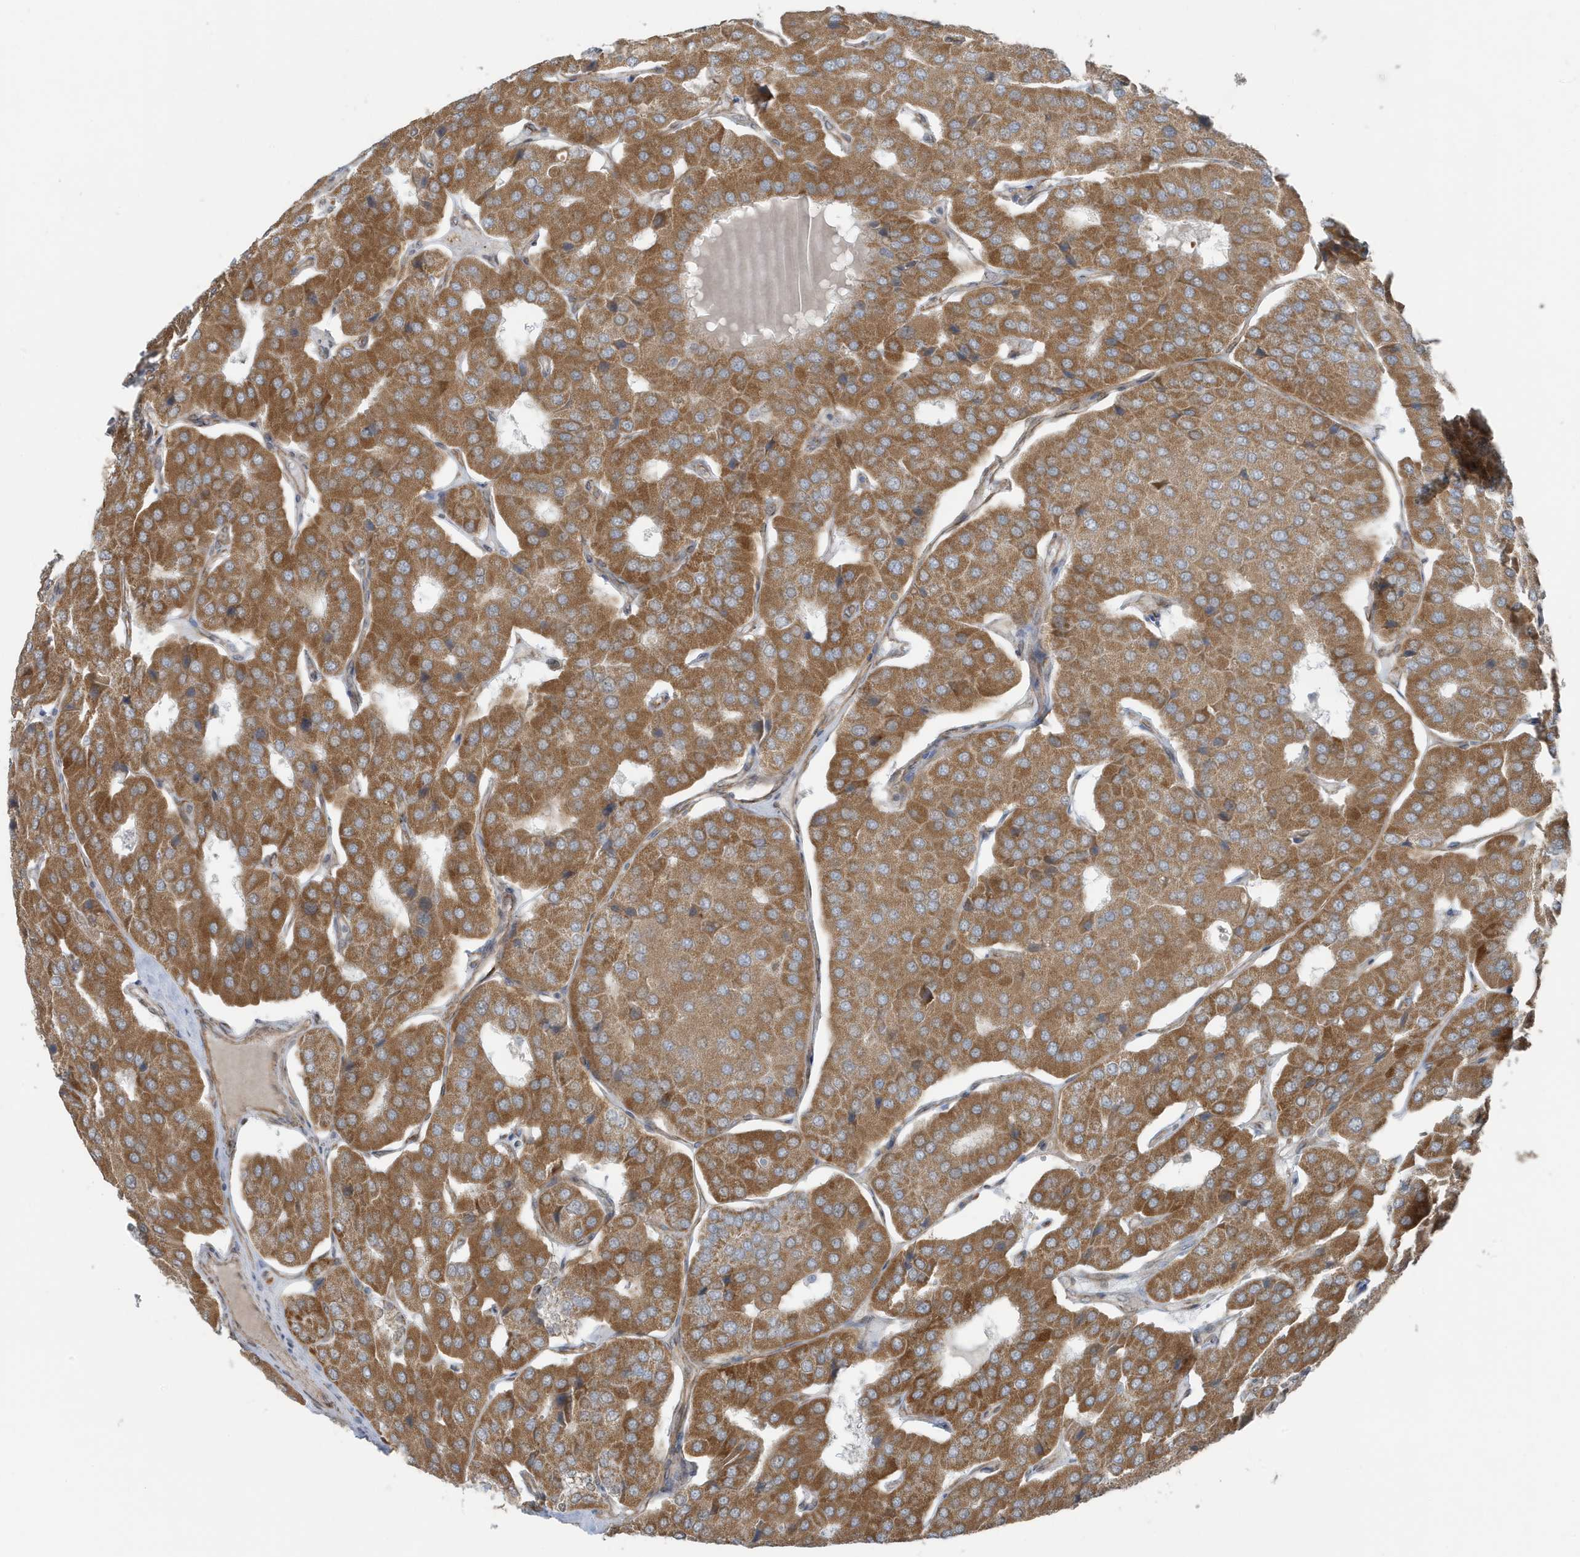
{"staining": {"intensity": "moderate", "quantity": ">75%", "location": "cytoplasmic/membranous"}, "tissue": "parathyroid gland", "cell_type": "Glandular cells", "image_type": "normal", "snomed": [{"axis": "morphology", "description": "Normal tissue, NOS"}, {"axis": "morphology", "description": "Adenoma, NOS"}, {"axis": "topography", "description": "Parathyroid gland"}], "caption": "An IHC image of unremarkable tissue is shown. Protein staining in brown labels moderate cytoplasmic/membranous positivity in parathyroid gland within glandular cells. (brown staining indicates protein expression, while blue staining denotes nuclei).", "gene": "CHCHD4", "patient": {"sex": "female", "age": 86}}